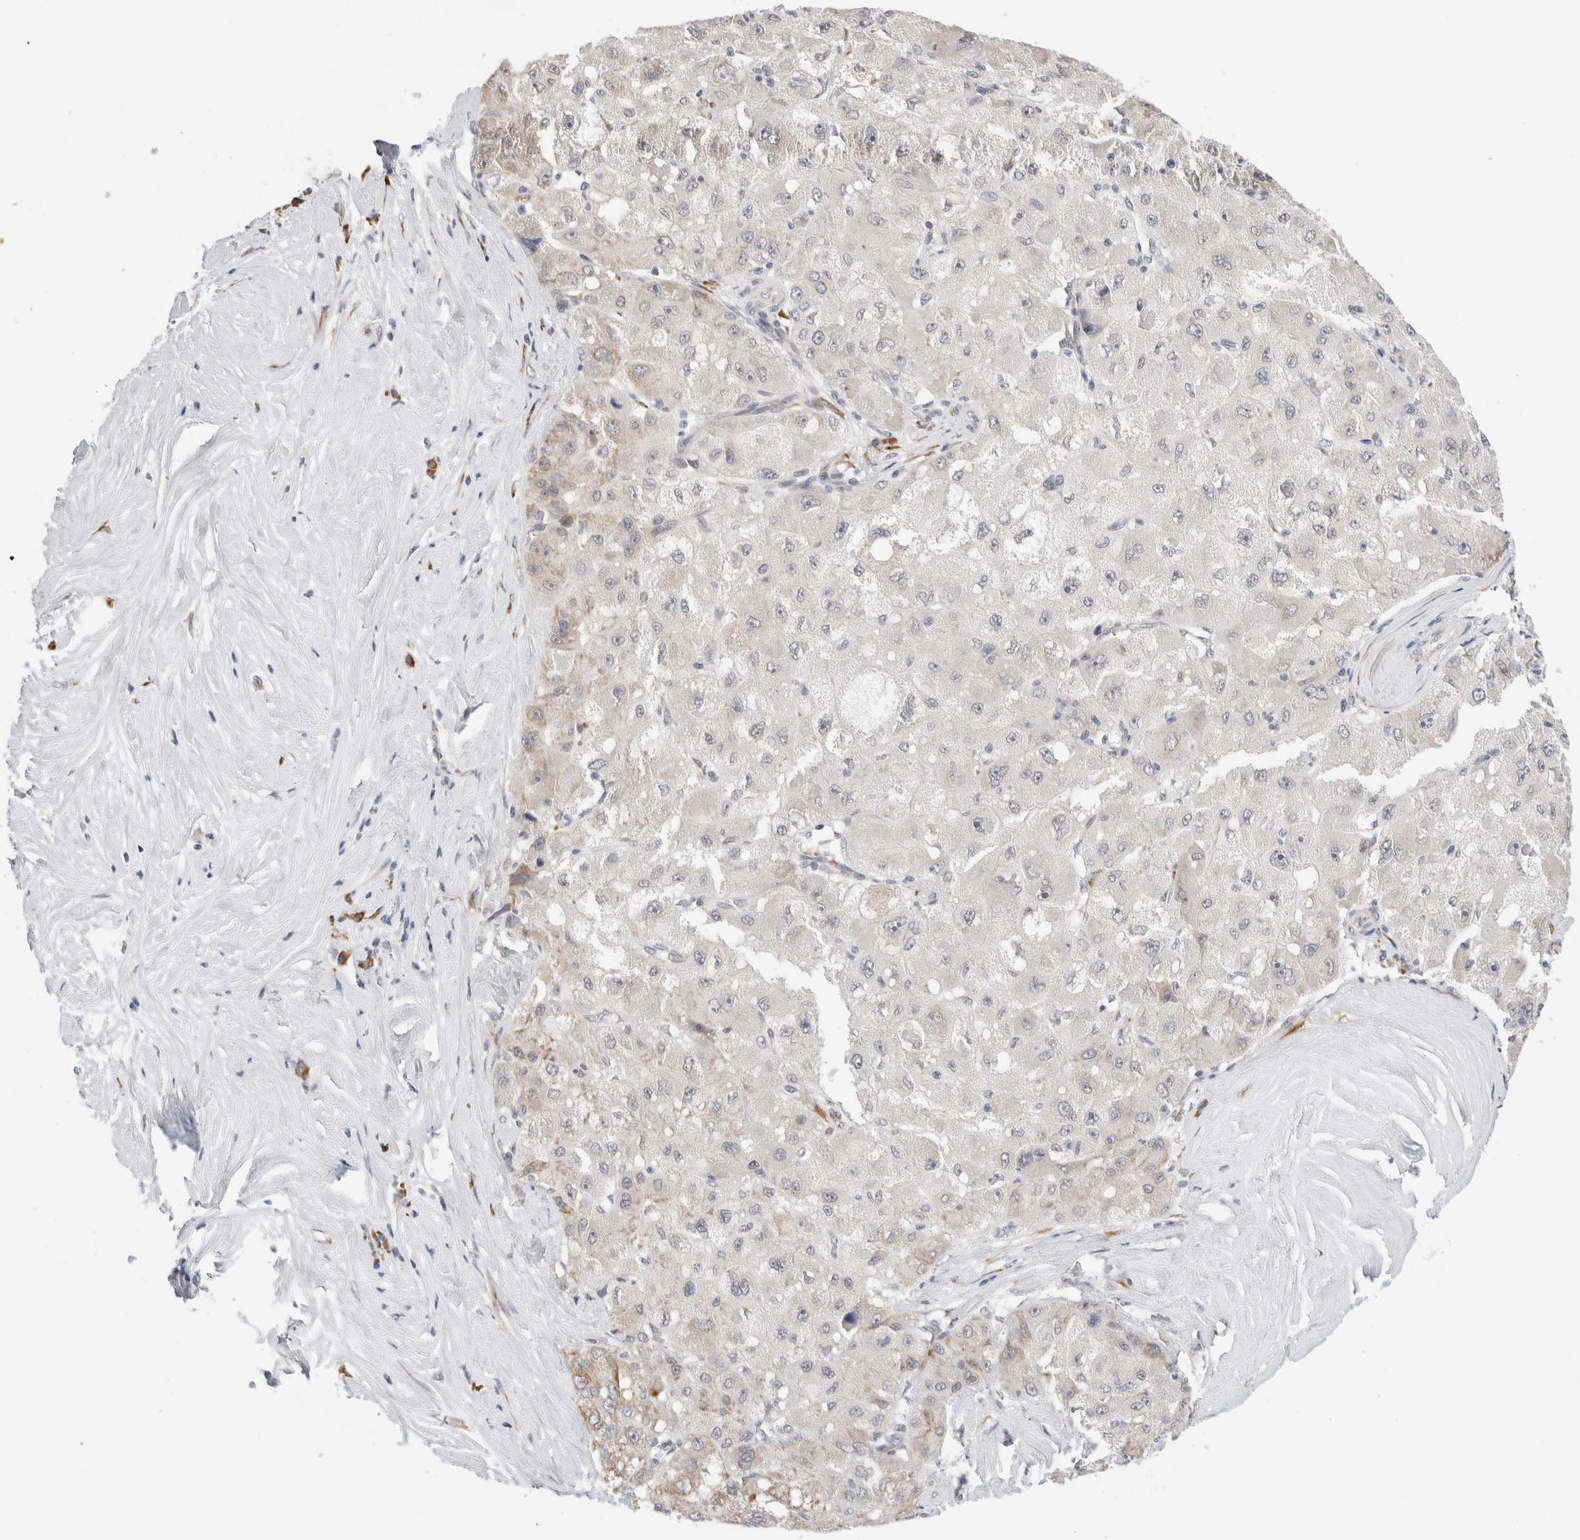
{"staining": {"intensity": "weak", "quantity": "<25%", "location": "cytoplasmic/membranous"}, "tissue": "liver cancer", "cell_type": "Tumor cells", "image_type": "cancer", "snomed": [{"axis": "morphology", "description": "Carcinoma, Hepatocellular, NOS"}, {"axis": "topography", "description": "Liver"}], "caption": "This is an immunohistochemistry micrograph of human liver hepatocellular carcinoma. There is no positivity in tumor cells.", "gene": "HDLBP", "patient": {"sex": "male", "age": 80}}